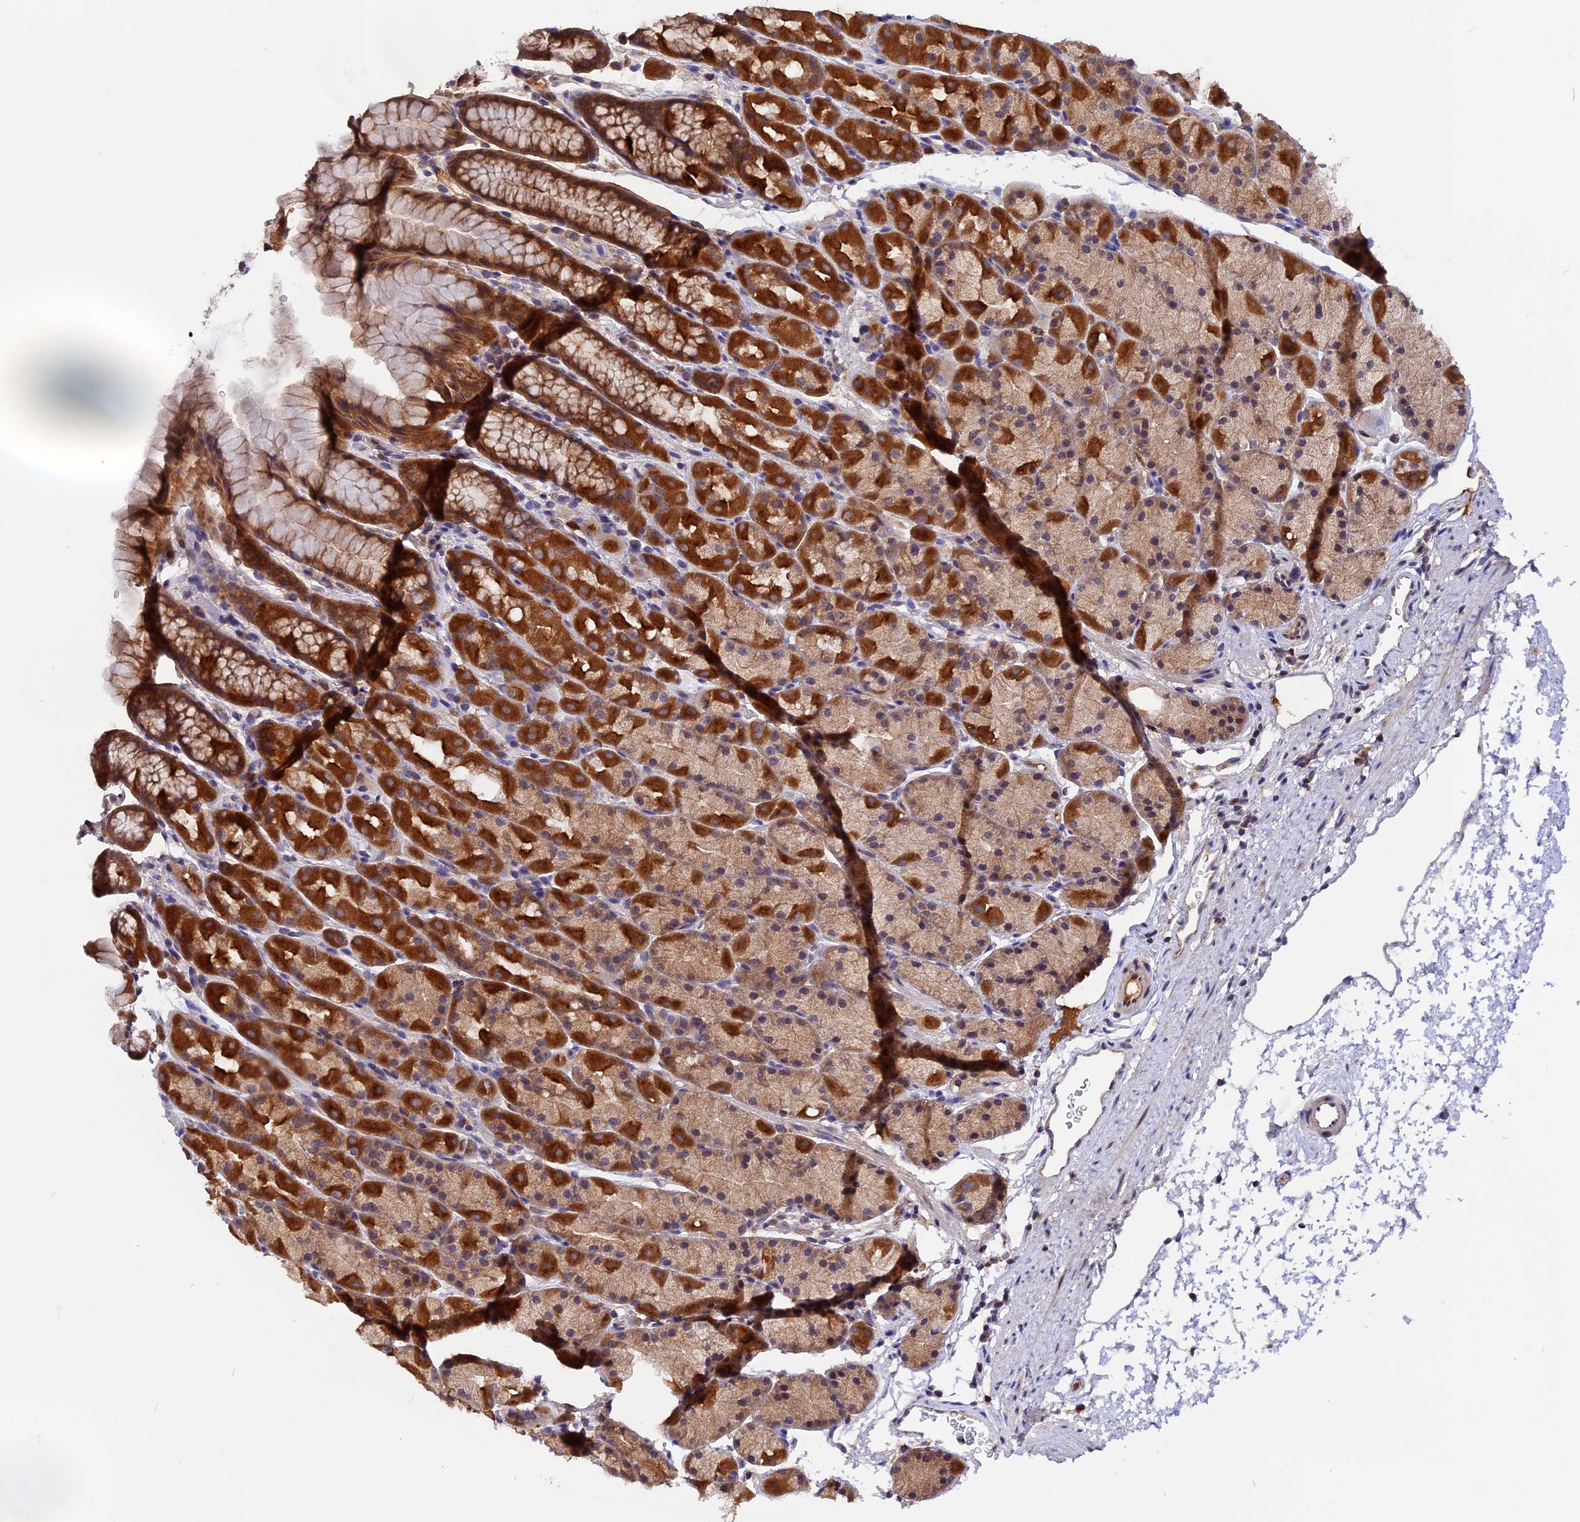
{"staining": {"intensity": "strong", "quantity": "25%-75%", "location": "cytoplasmic/membranous"}, "tissue": "stomach", "cell_type": "Glandular cells", "image_type": "normal", "snomed": [{"axis": "morphology", "description": "Normal tissue, NOS"}, {"axis": "topography", "description": "Stomach, upper"}, {"axis": "topography", "description": "Stomach"}], "caption": "Immunohistochemical staining of benign stomach reveals 25%-75% levels of strong cytoplasmic/membranous protein staining in about 25%-75% of glandular cells.", "gene": "MARK4", "patient": {"sex": "male", "age": 47}}